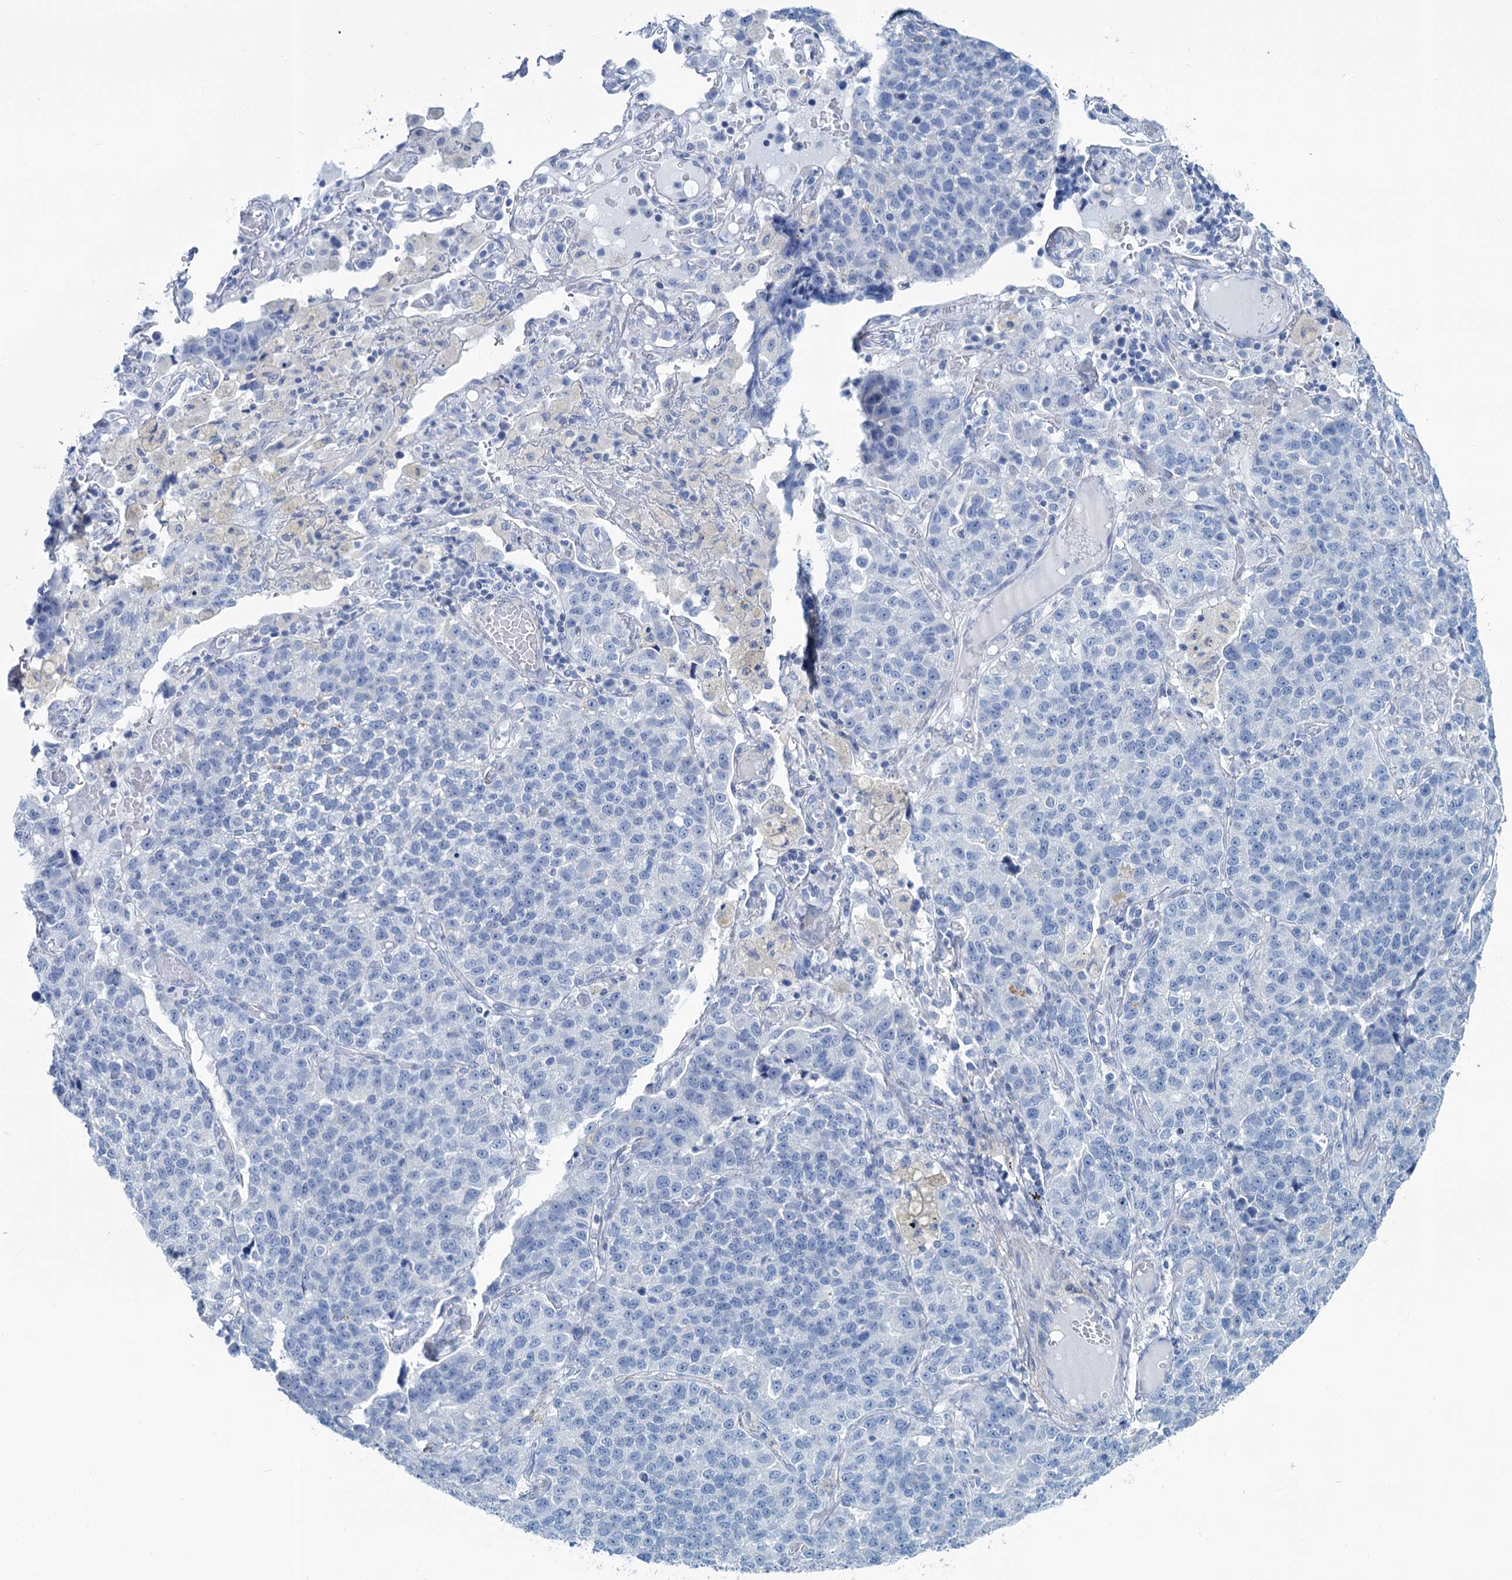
{"staining": {"intensity": "negative", "quantity": "none", "location": "none"}, "tissue": "lung cancer", "cell_type": "Tumor cells", "image_type": "cancer", "snomed": [{"axis": "morphology", "description": "Adenocarcinoma, NOS"}, {"axis": "topography", "description": "Lung"}], "caption": "Tumor cells are negative for brown protein staining in lung cancer.", "gene": "SLC1A3", "patient": {"sex": "male", "age": 49}}